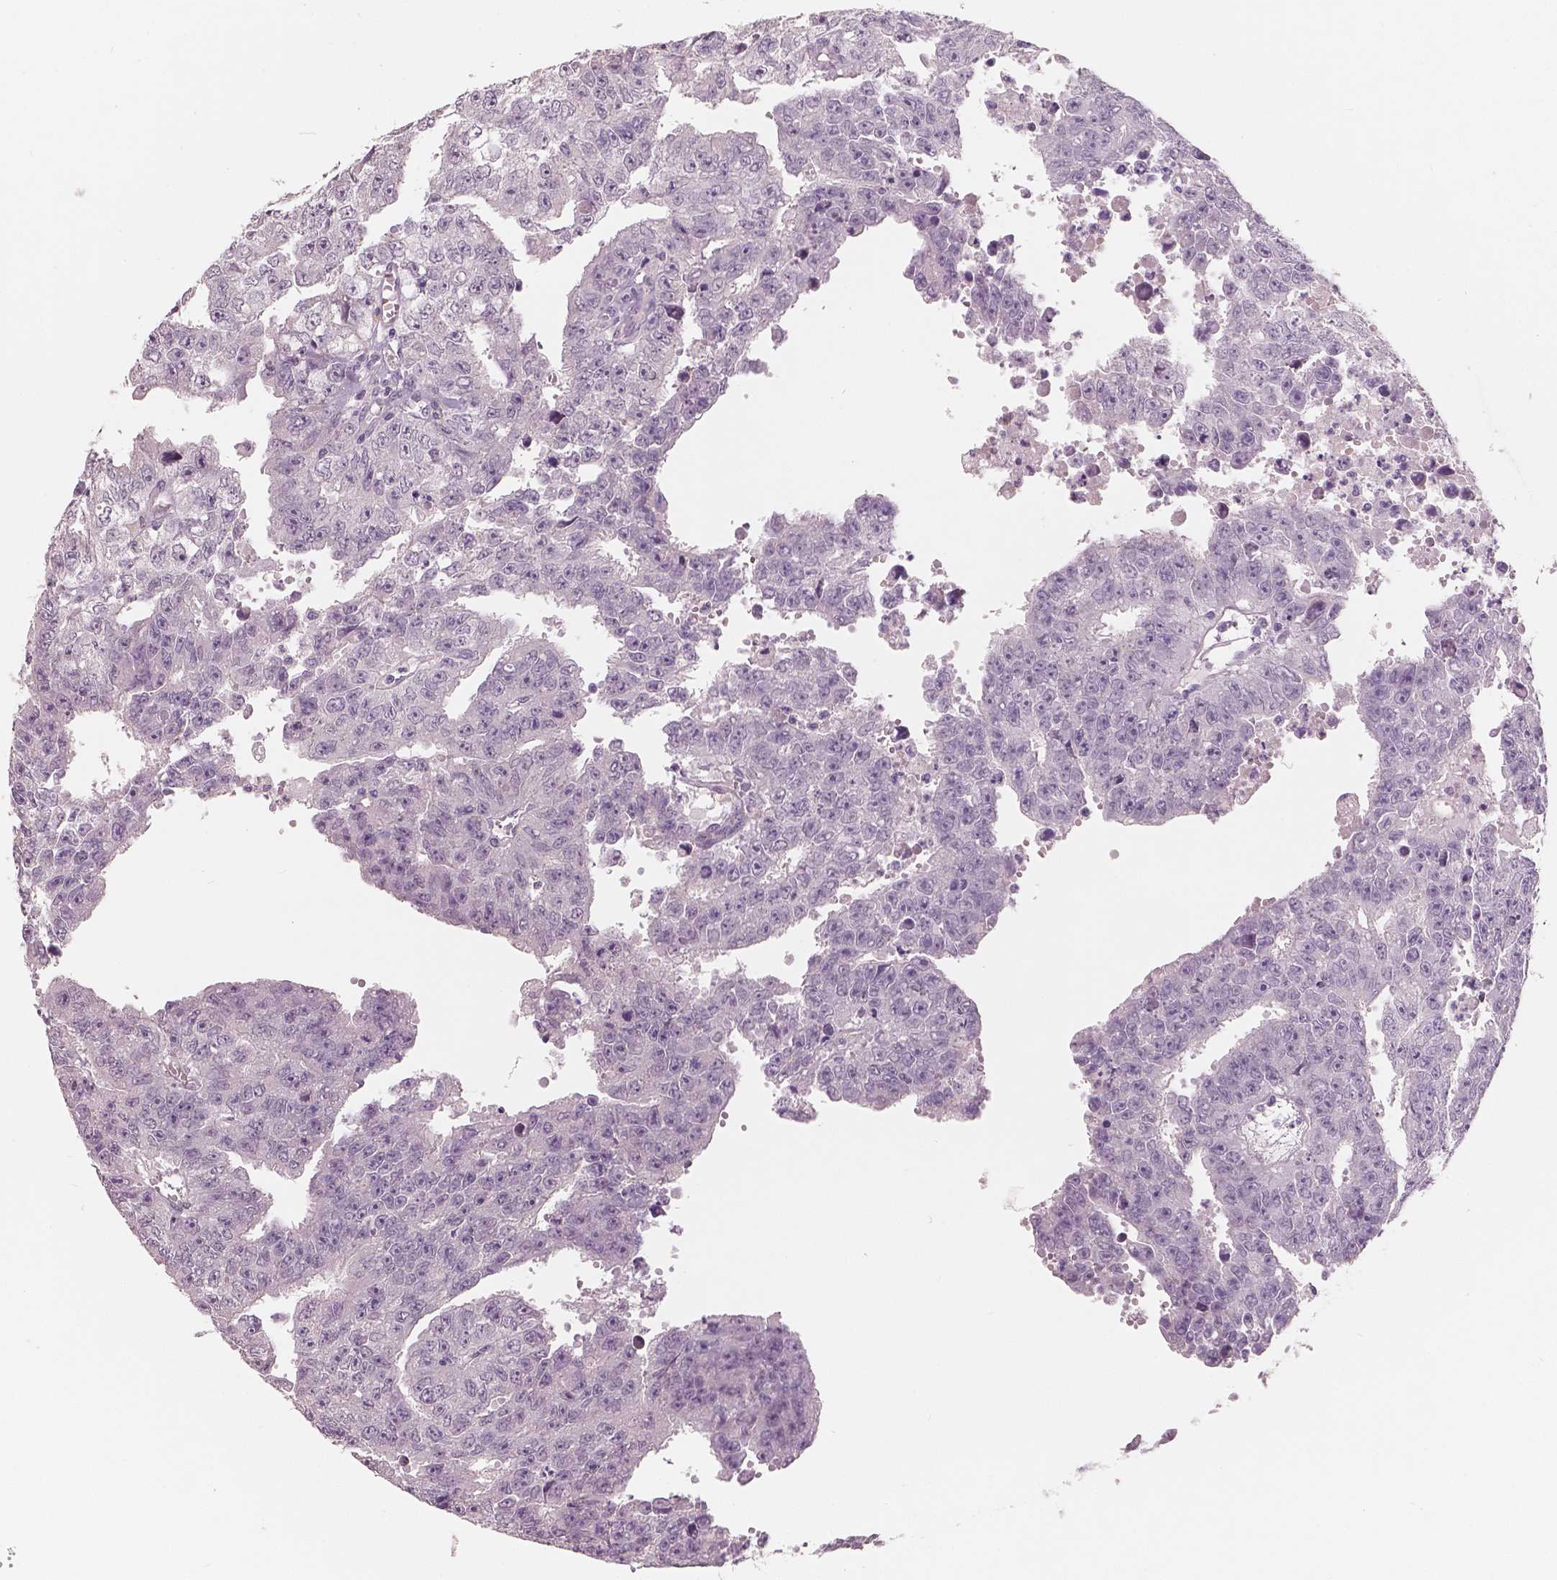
{"staining": {"intensity": "negative", "quantity": "none", "location": "none"}, "tissue": "testis cancer", "cell_type": "Tumor cells", "image_type": "cancer", "snomed": [{"axis": "morphology", "description": "Carcinoma, Embryonal, NOS"}, {"axis": "morphology", "description": "Teratoma, malignant, NOS"}, {"axis": "topography", "description": "Testis"}], "caption": "IHC of testis teratoma (malignant) exhibits no expression in tumor cells.", "gene": "KIT", "patient": {"sex": "male", "age": 24}}